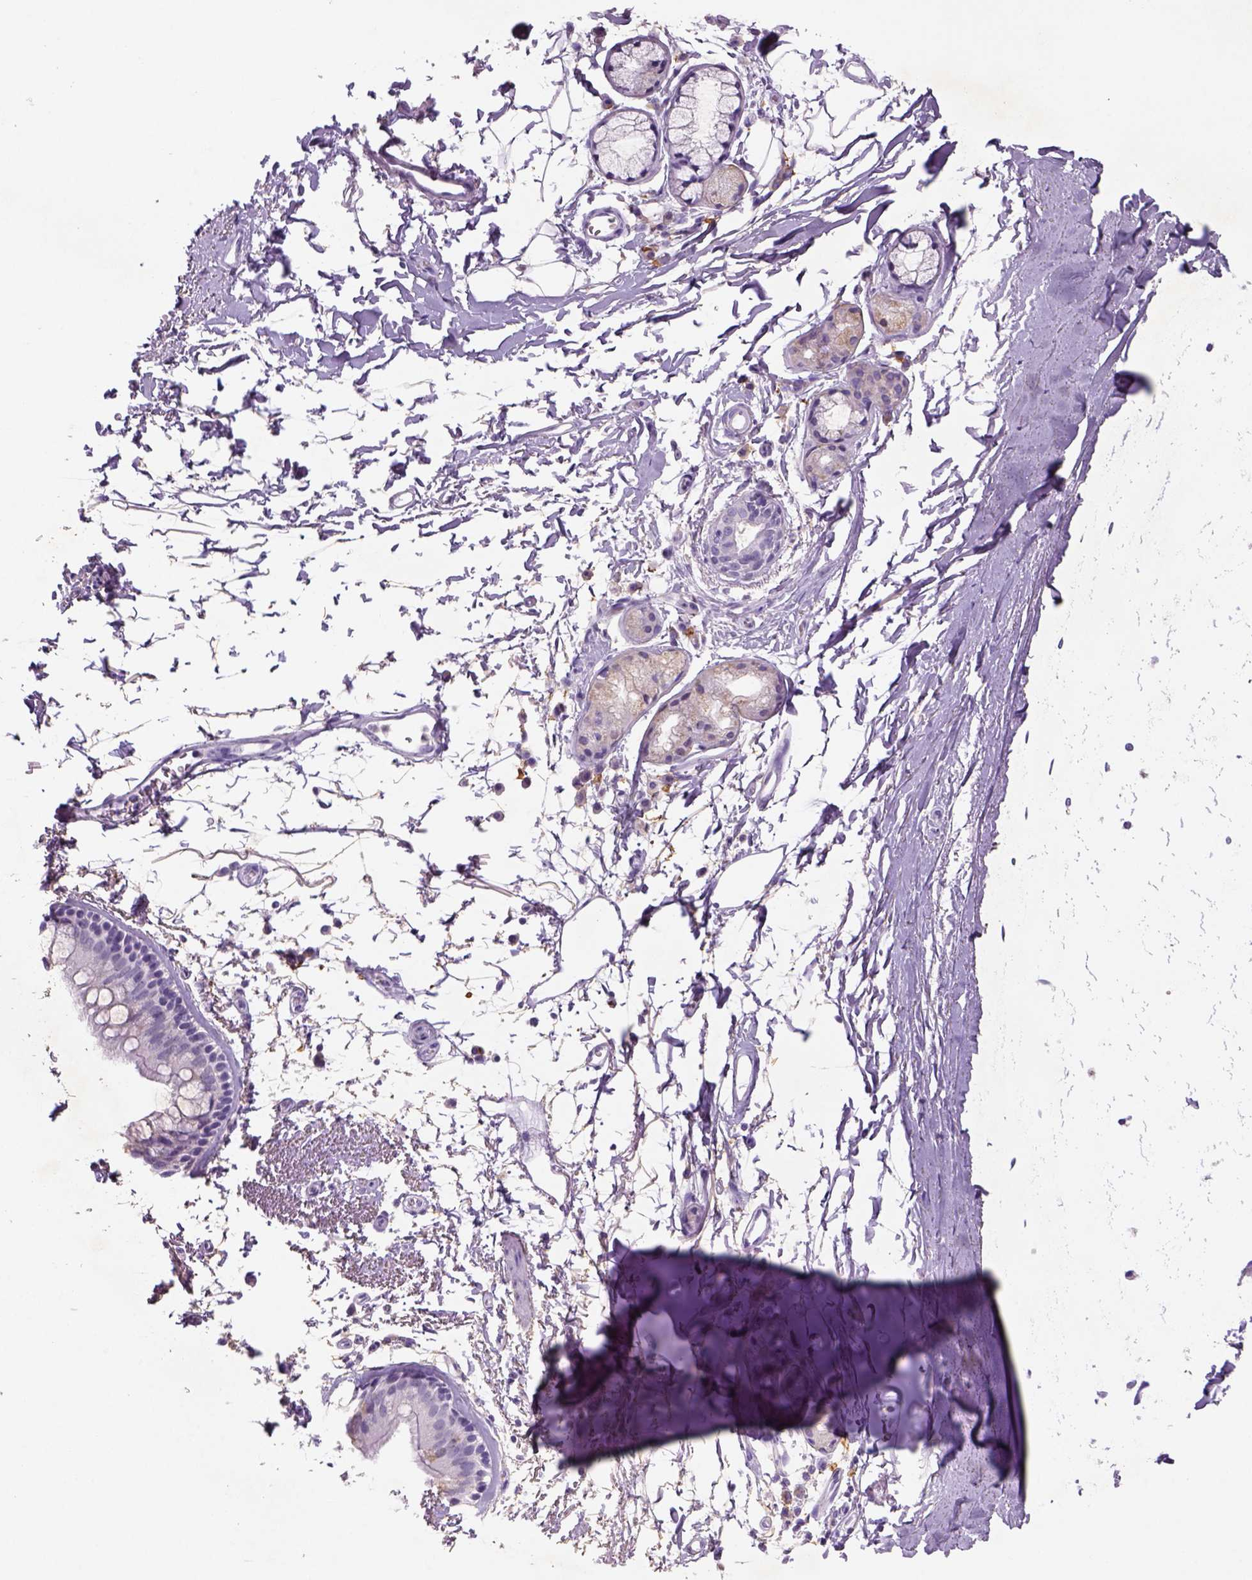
{"staining": {"intensity": "negative", "quantity": "none", "location": "none"}, "tissue": "soft tissue", "cell_type": "Chondrocytes", "image_type": "normal", "snomed": [{"axis": "morphology", "description": "Normal tissue, NOS"}, {"axis": "topography", "description": "Lymph node"}, {"axis": "topography", "description": "Bronchus"}], "caption": "Immunohistochemistry image of unremarkable soft tissue: soft tissue stained with DAB reveals no significant protein positivity in chondrocytes.", "gene": "NAALAD2", "patient": {"sex": "female", "age": 70}}